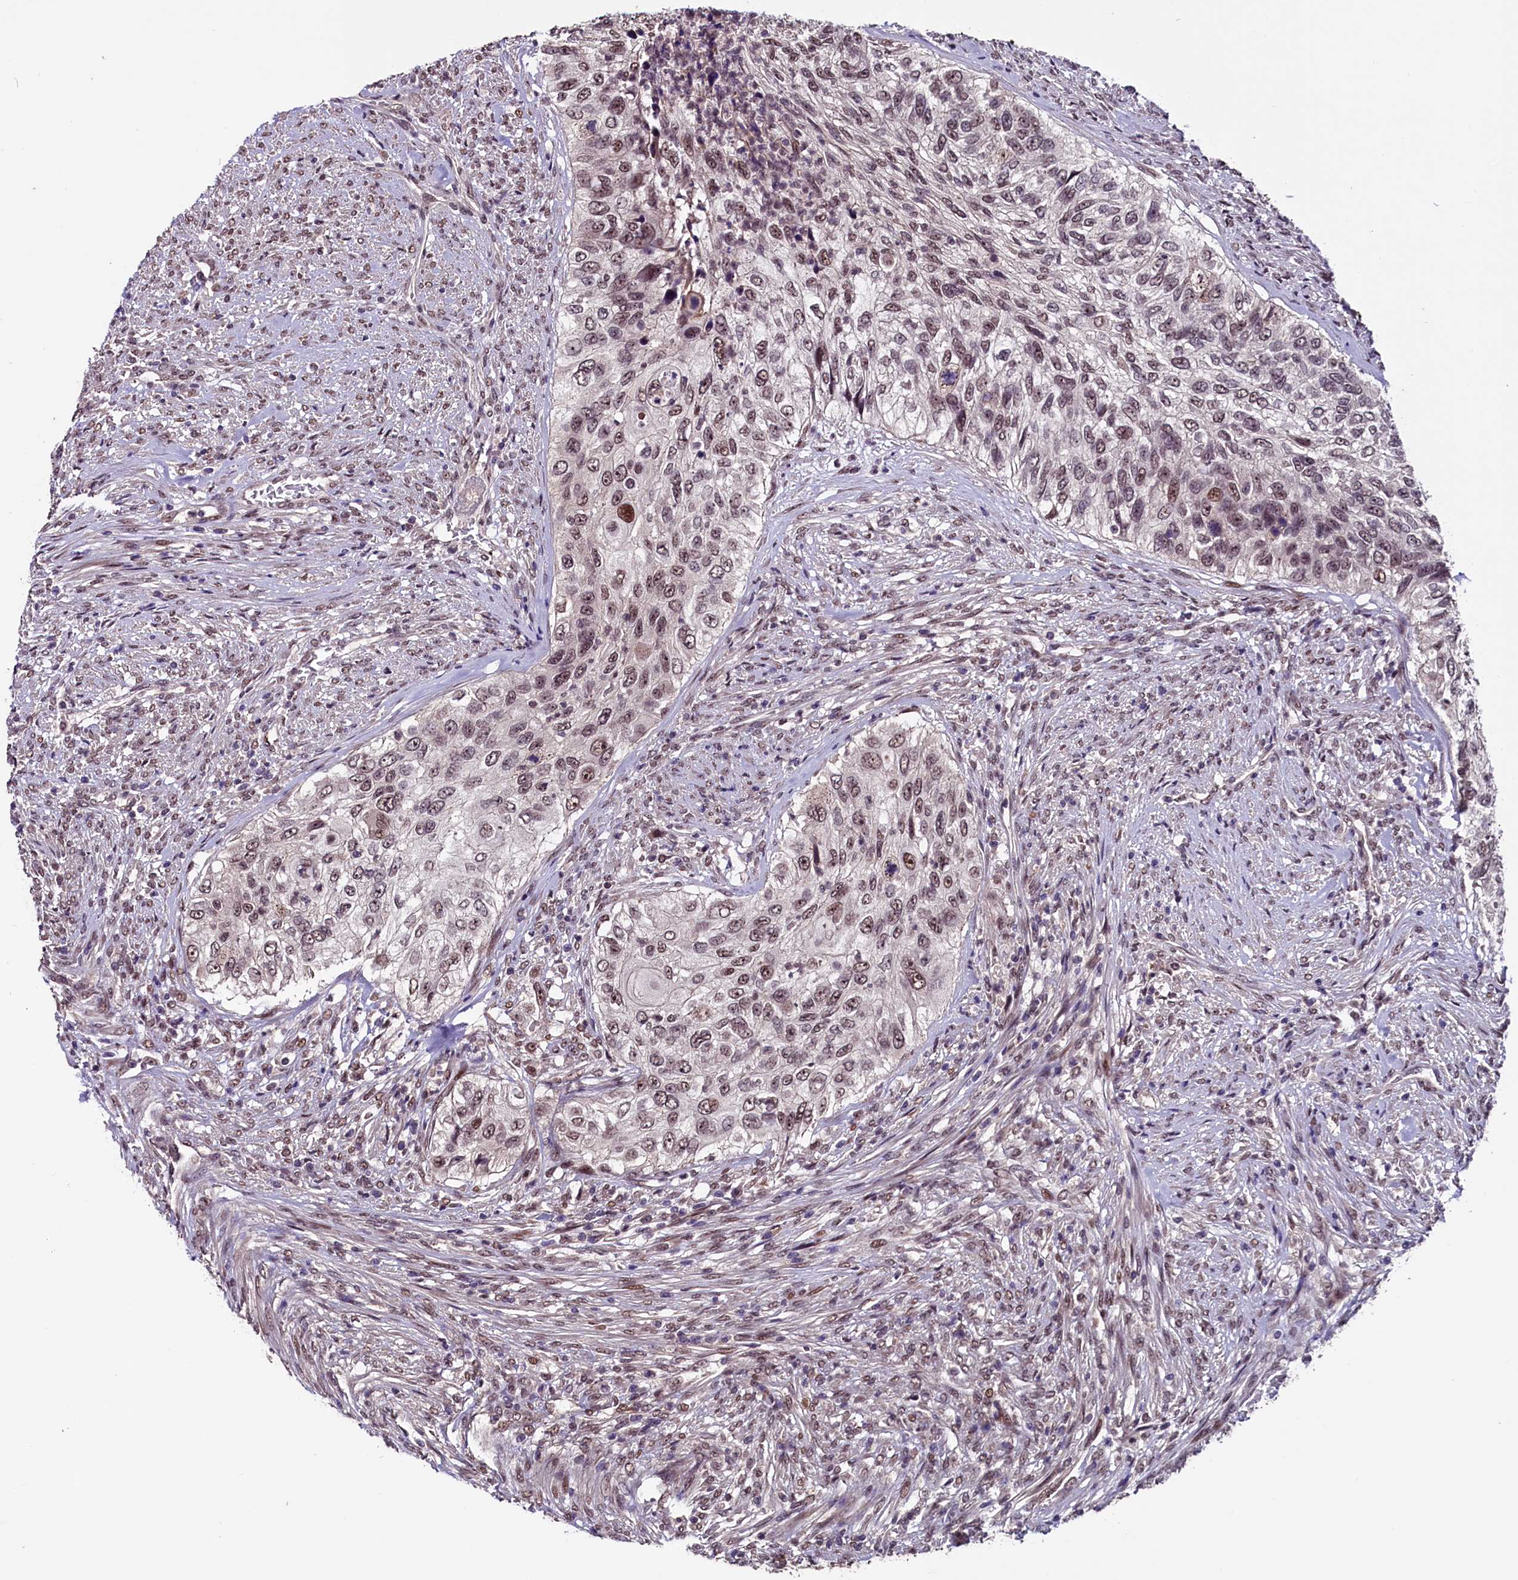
{"staining": {"intensity": "weak", "quantity": "25%-75%", "location": "nuclear"}, "tissue": "urothelial cancer", "cell_type": "Tumor cells", "image_type": "cancer", "snomed": [{"axis": "morphology", "description": "Urothelial carcinoma, High grade"}, {"axis": "topography", "description": "Urinary bladder"}], "caption": "Protein staining shows weak nuclear expression in about 25%-75% of tumor cells in urothelial cancer. Using DAB (brown) and hematoxylin (blue) stains, captured at high magnification using brightfield microscopy.", "gene": "RNMT", "patient": {"sex": "female", "age": 60}}